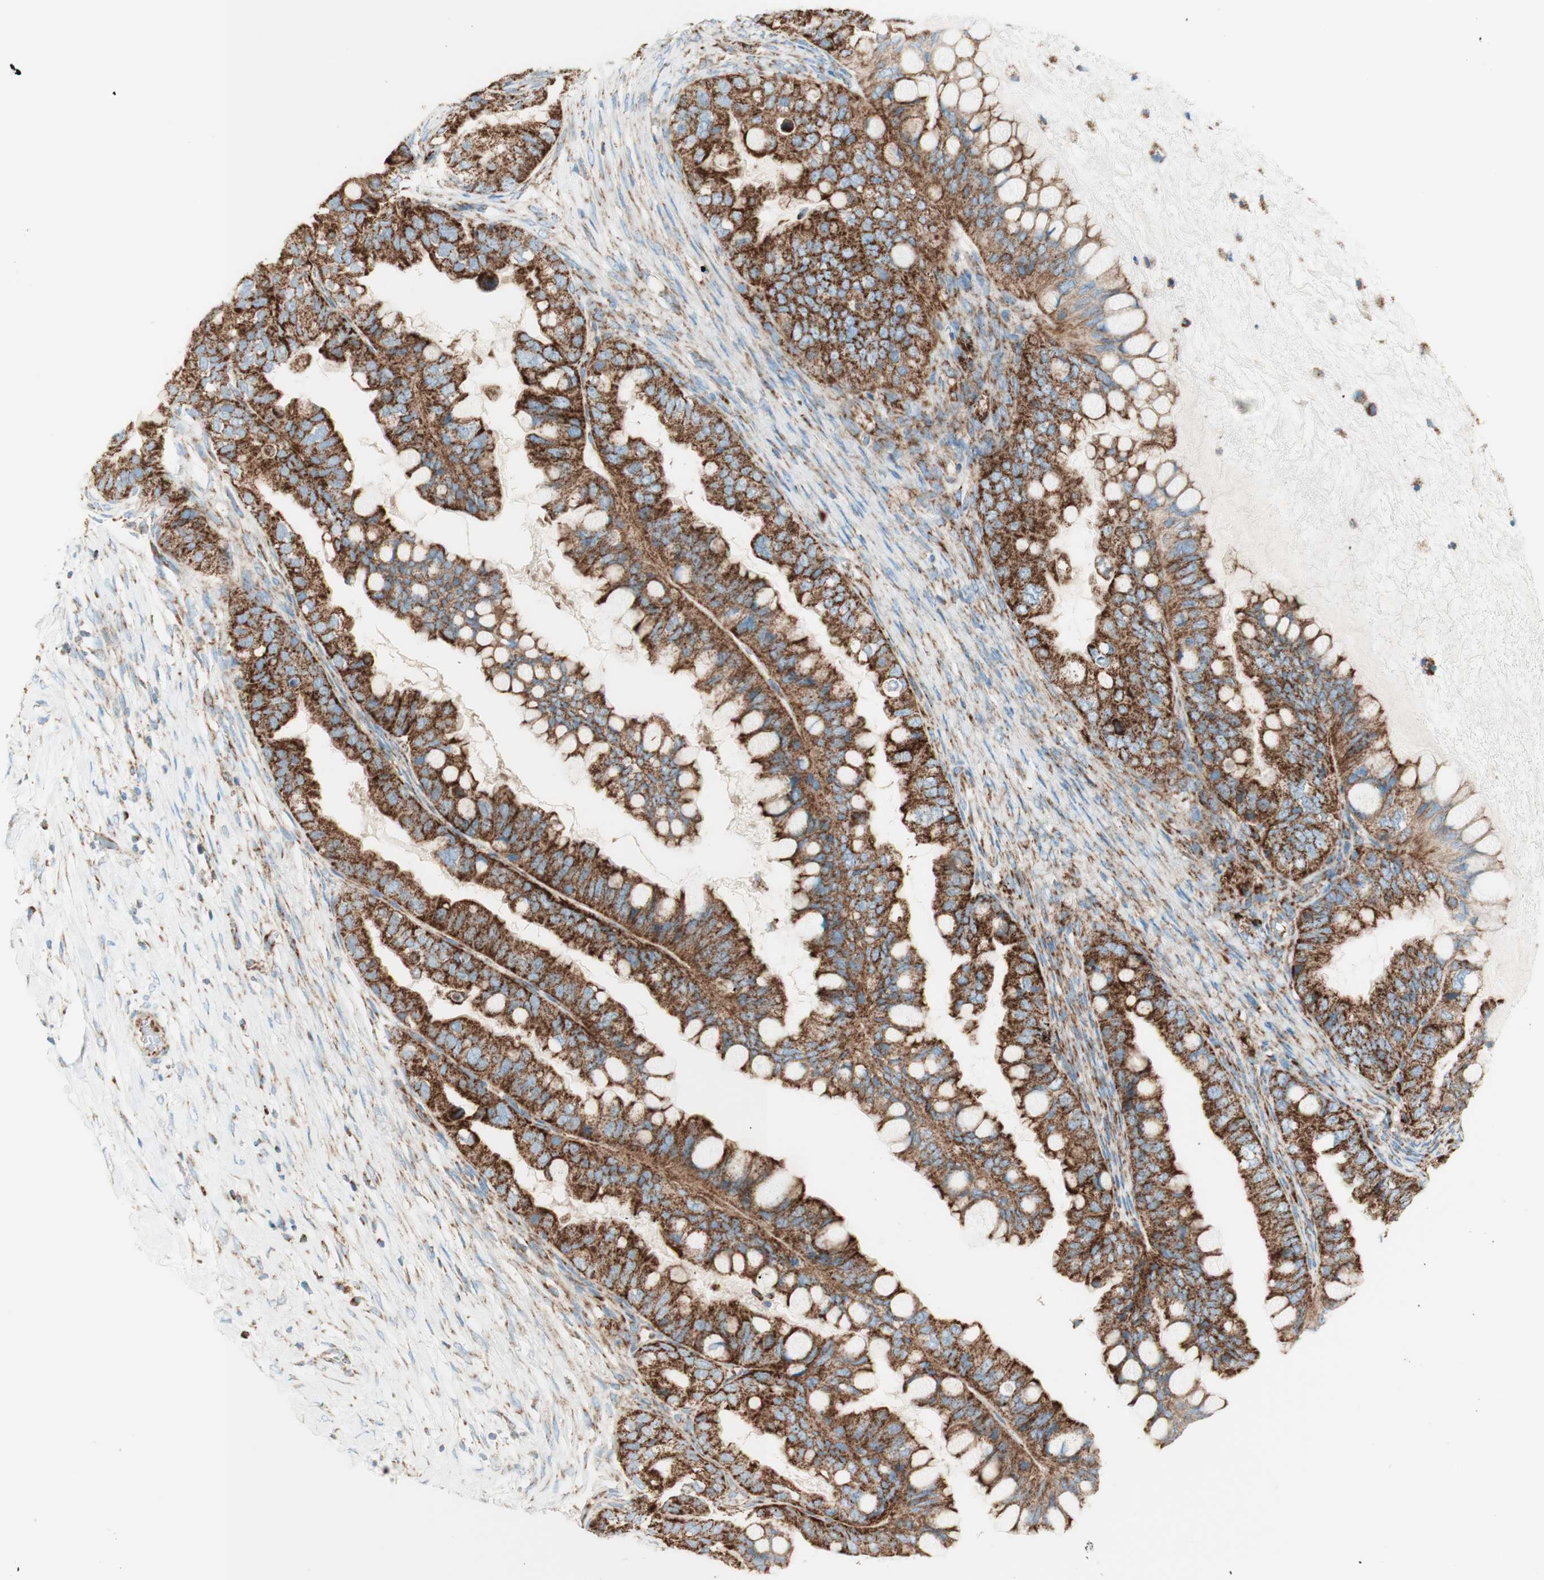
{"staining": {"intensity": "strong", "quantity": ">75%", "location": "cytoplasmic/membranous"}, "tissue": "ovarian cancer", "cell_type": "Tumor cells", "image_type": "cancer", "snomed": [{"axis": "morphology", "description": "Cystadenocarcinoma, mucinous, NOS"}, {"axis": "topography", "description": "Ovary"}], "caption": "IHC micrograph of human ovarian mucinous cystadenocarcinoma stained for a protein (brown), which demonstrates high levels of strong cytoplasmic/membranous positivity in about >75% of tumor cells.", "gene": "TOMM20", "patient": {"sex": "female", "age": 80}}